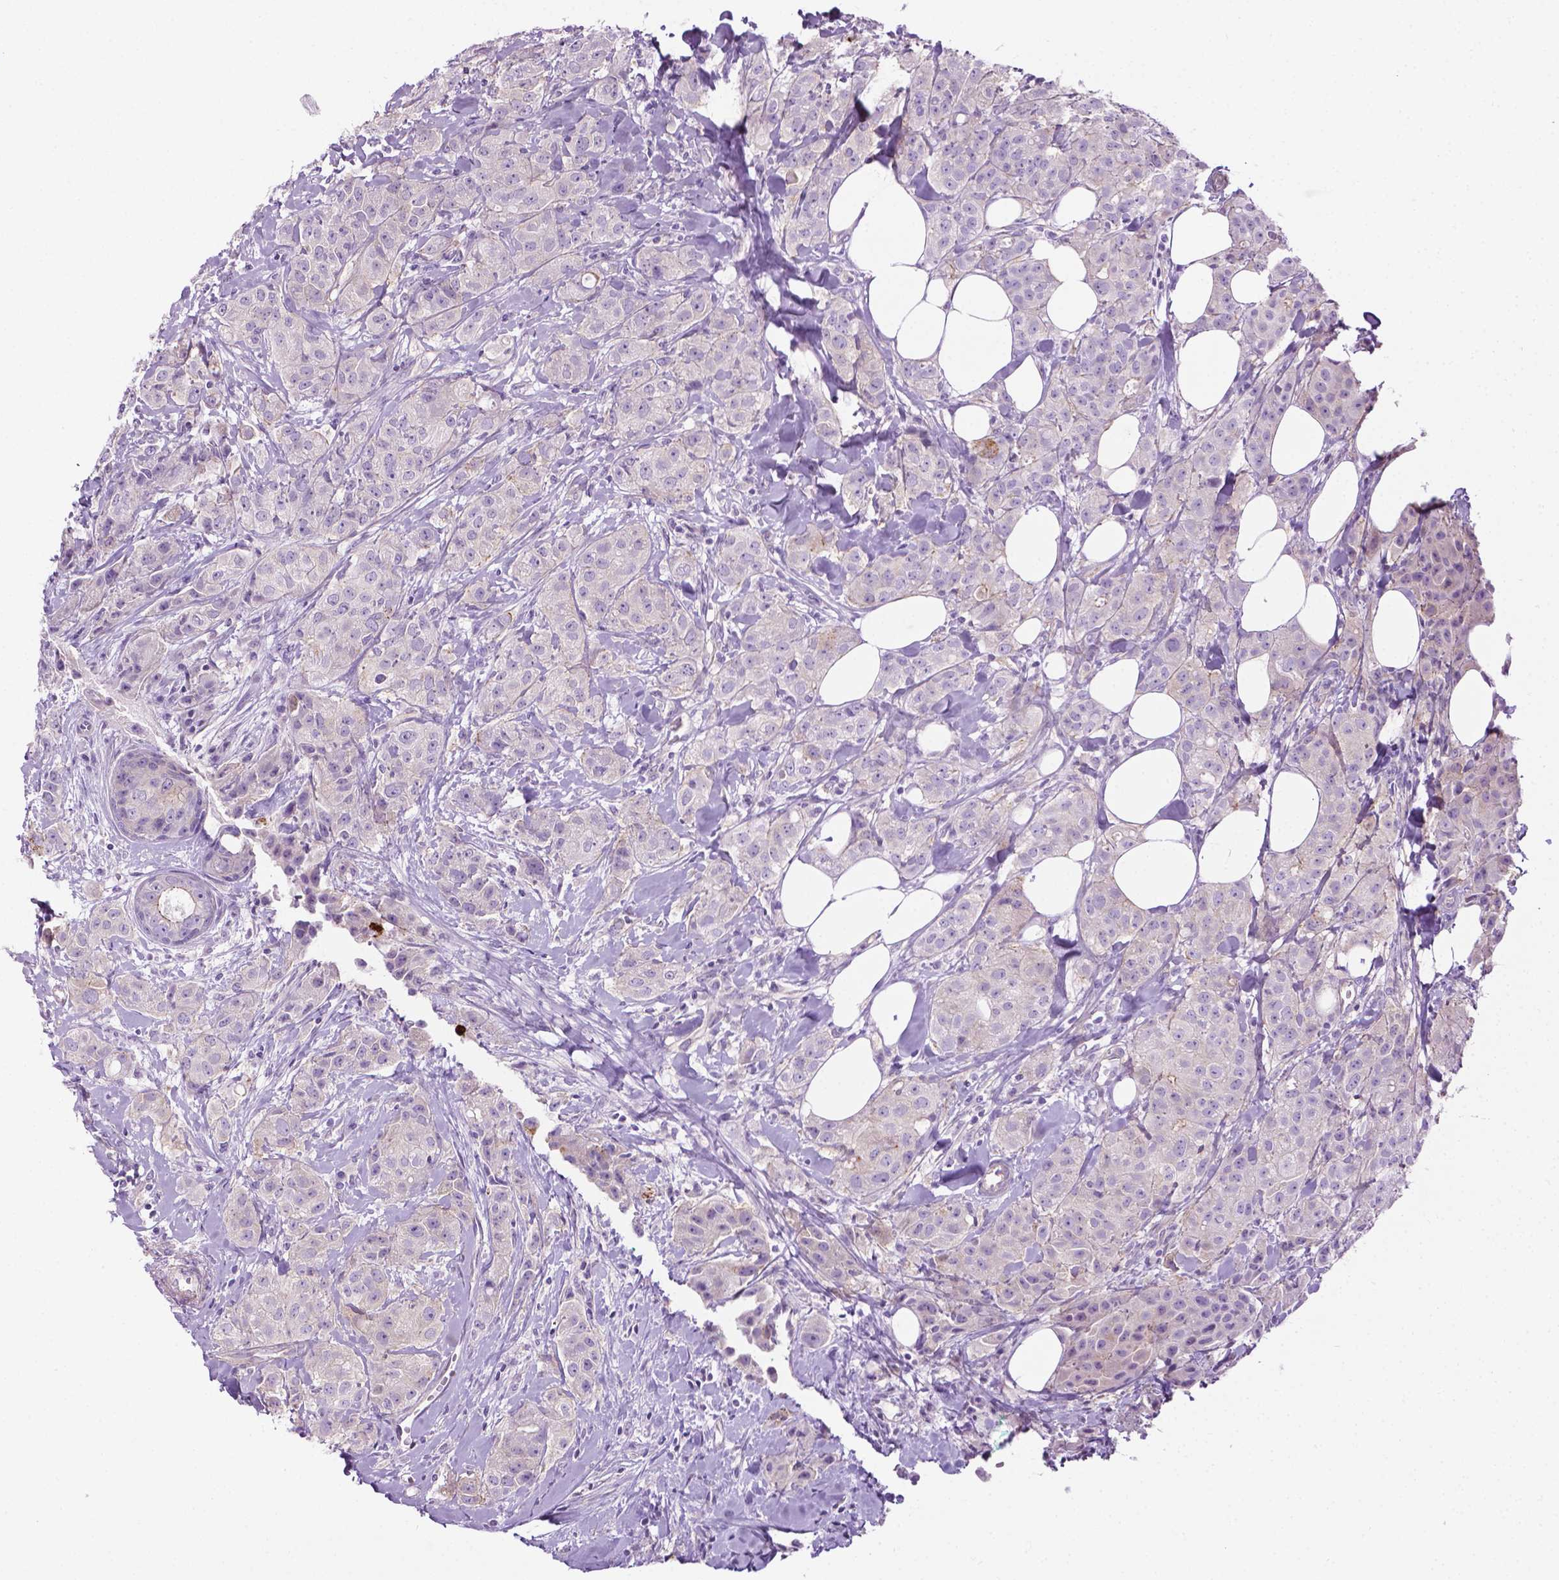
{"staining": {"intensity": "negative", "quantity": "none", "location": "none"}, "tissue": "breast cancer", "cell_type": "Tumor cells", "image_type": "cancer", "snomed": [{"axis": "morphology", "description": "Duct carcinoma"}, {"axis": "topography", "description": "Breast"}], "caption": "High power microscopy photomicrograph of an immunohistochemistry (IHC) image of breast cancer, revealing no significant staining in tumor cells.", "gene": "SPECC1L", "patient": {"sex": "female", "age": 43}}